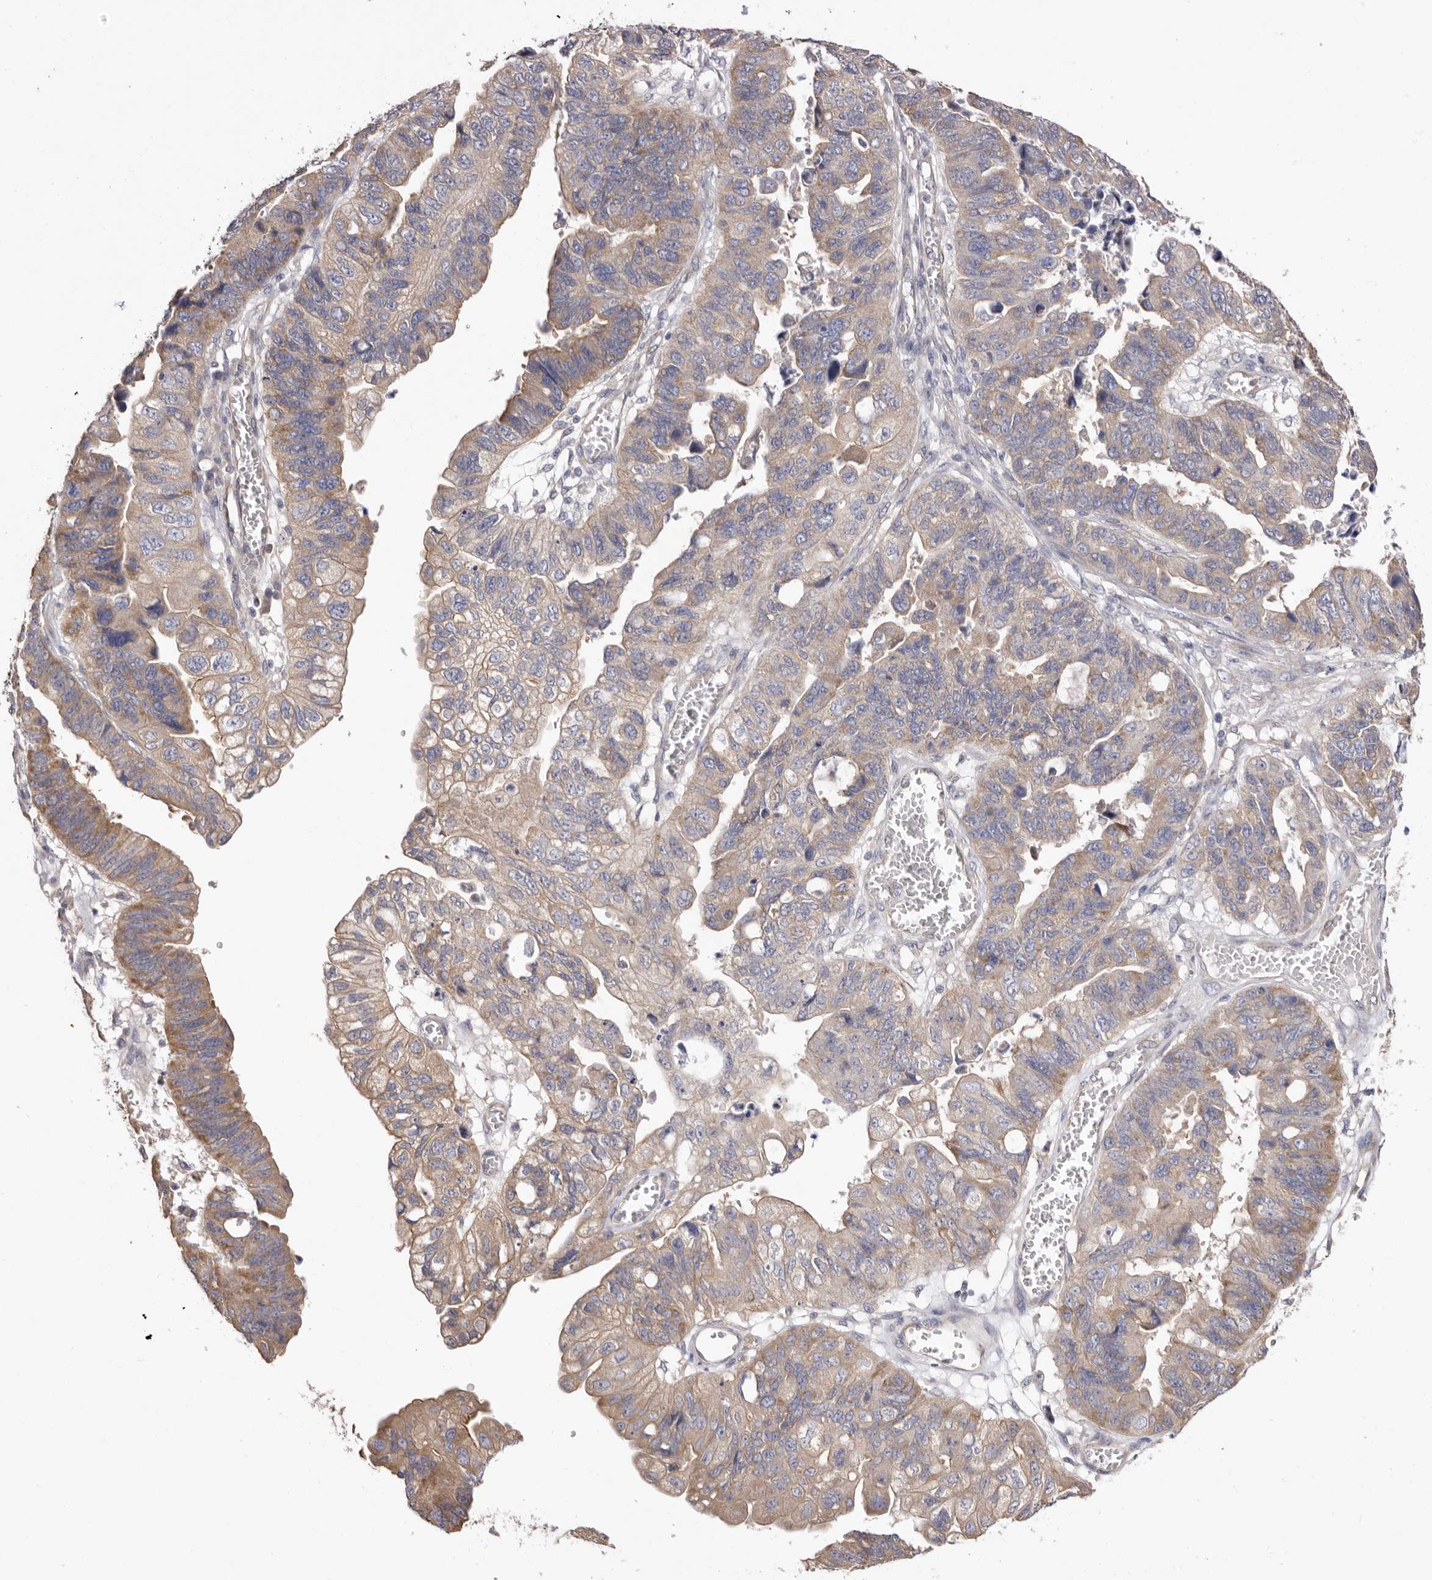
{"staining": {"intensity": "weak", "quantity": "25%-75%", "location": "cytoplasmic/membranous"}, "tissue": "stomach cancer", "cell_type": "Tumor cells", "image_type": "cancer", "snomed": [{"axis": "morphology", "description": "Adenocarcinoma, NOS"}, {"axis": "topography", "description": "Stomach"}], "caption": "There is low levels of weak cytoplasmic/membranous staining in tumor cells of adenocarcinoma (stomach), as demonstrated by immunohistochemical staining (brown color).", "gene": "FAM167B", "patient": {"sex": "male", "age": 59}}